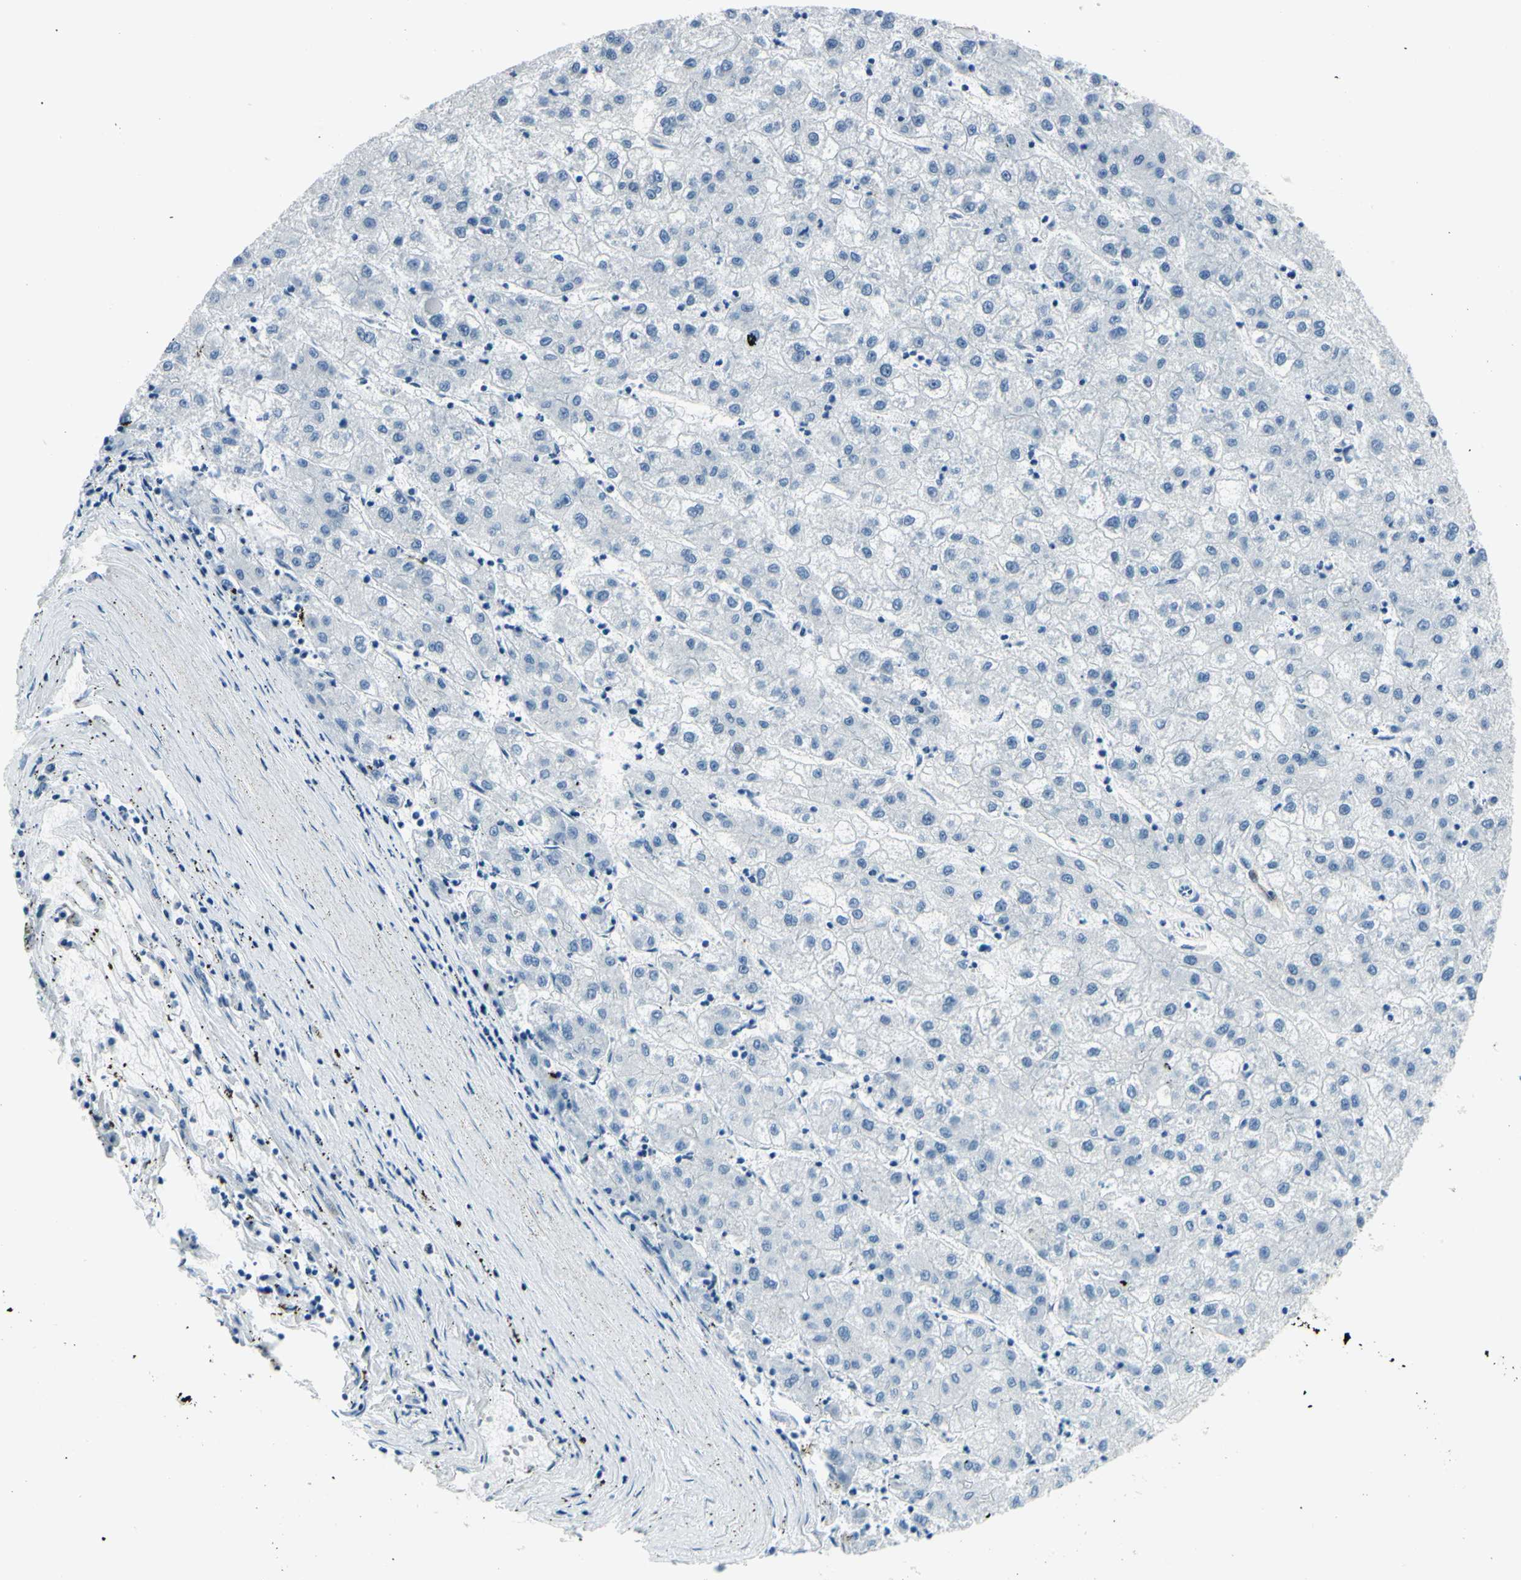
{"staining": {"intensity": "negative", "quantity": "none", "location": "none"}, "tissue": "liver cancer", "cell_type": "Tumor cells", "image_type": "cancer", "snomed": [{"axis": "morphology", "description": "Carcinoma, Hepatocellular, NOS"}, {"axis": "topography", "description": "Liver"}], "caption": "The immunohistochemistry (IHC) image has no significant positivity in tumor cells of liver cancer (hepatocellular carcinoma) tissue.", "gene": "PTH2R", "patient": {"sex": "male", "age": 72}}